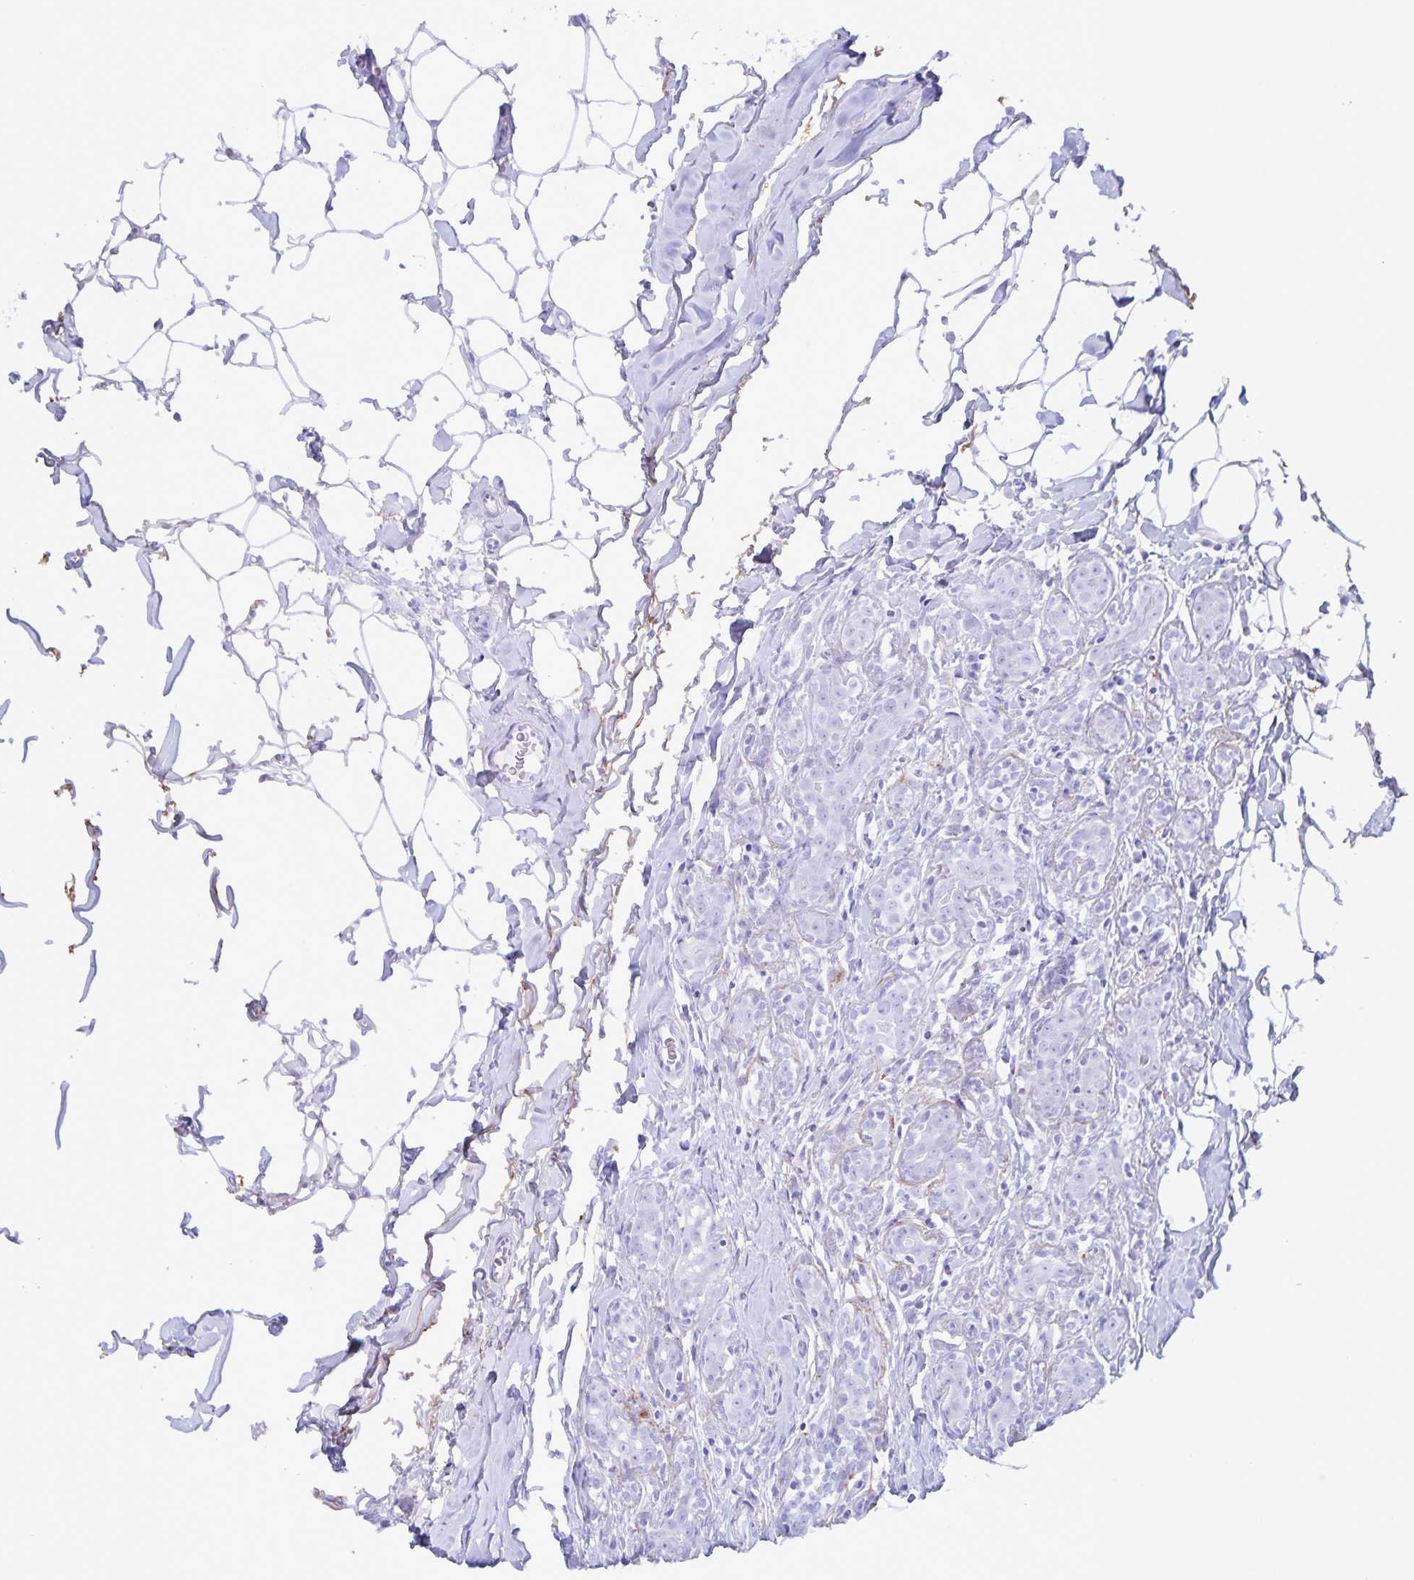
{"staining": {"intensity": "negative", "quantity": "none", "location": "none"}, "tissue": "breast cancer", "cell_type": "Tumor cells", "image_type": "cancer", "snomed": [{"axis": "morphology", "description": "Duct carcinoma"}, {"axis": "topography", "description": "Breast"}], "caption": "Immunohistochemistry histopathology image of neoplastic tissue: human breast cancer (invasive ductal carcinoma) stained with DAB shows no significant protein positivity in tumor cells. (Stains: DAB (3,3'-diaminobenzidine) immunohistochemistry (IHC) with hematoxylin counter stain, Microscopy: brightfield microscopy at high magnification).", "gene": "AQP4", "patient": {"sex": "female", "age": 43}}